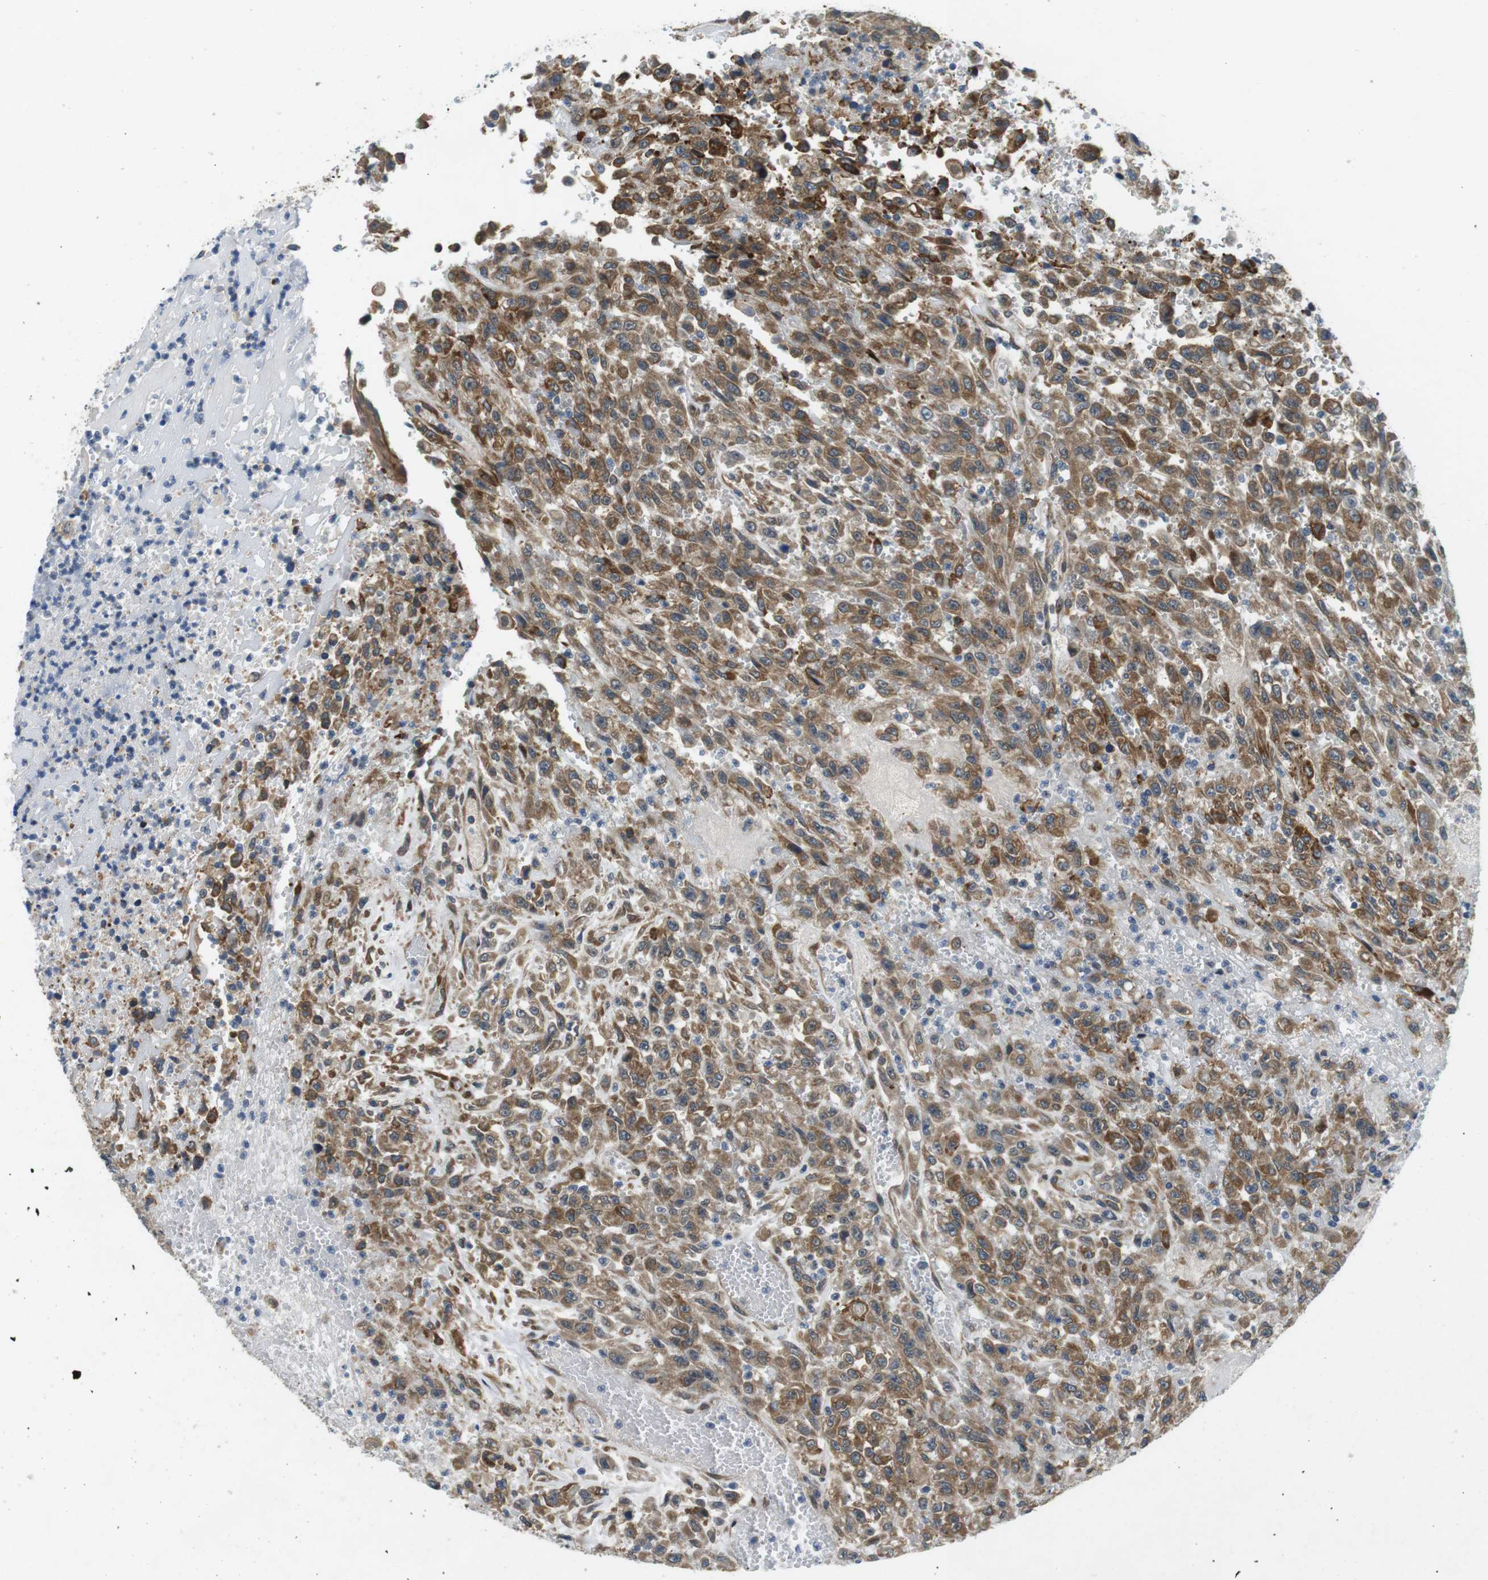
{"staining": {"intensity": "moderate", "quantity": ">75%", "location": "cytoplasmic/membranous"}, "tissue": "urothelial cancer", "cell_type": "Tumor cells", "image_type": "cancer", "snomed": [{"axis": "morphology", "description": "Urothelial carcinoma, High grade"}, {"axis": "topography", "description": "Urinary bladder"}], "caption": "A high-resolution image shows immunohistochemistry staining of high-grade urothelial carcinoma, which exhibits moderate cytoplasmic/membranous staining in about >75% of tumor cells. (DAB IHC with brightfield microscopy, high magnification).", "gene": "PALD1", "patient": {"sex": "male", "age": 46}}